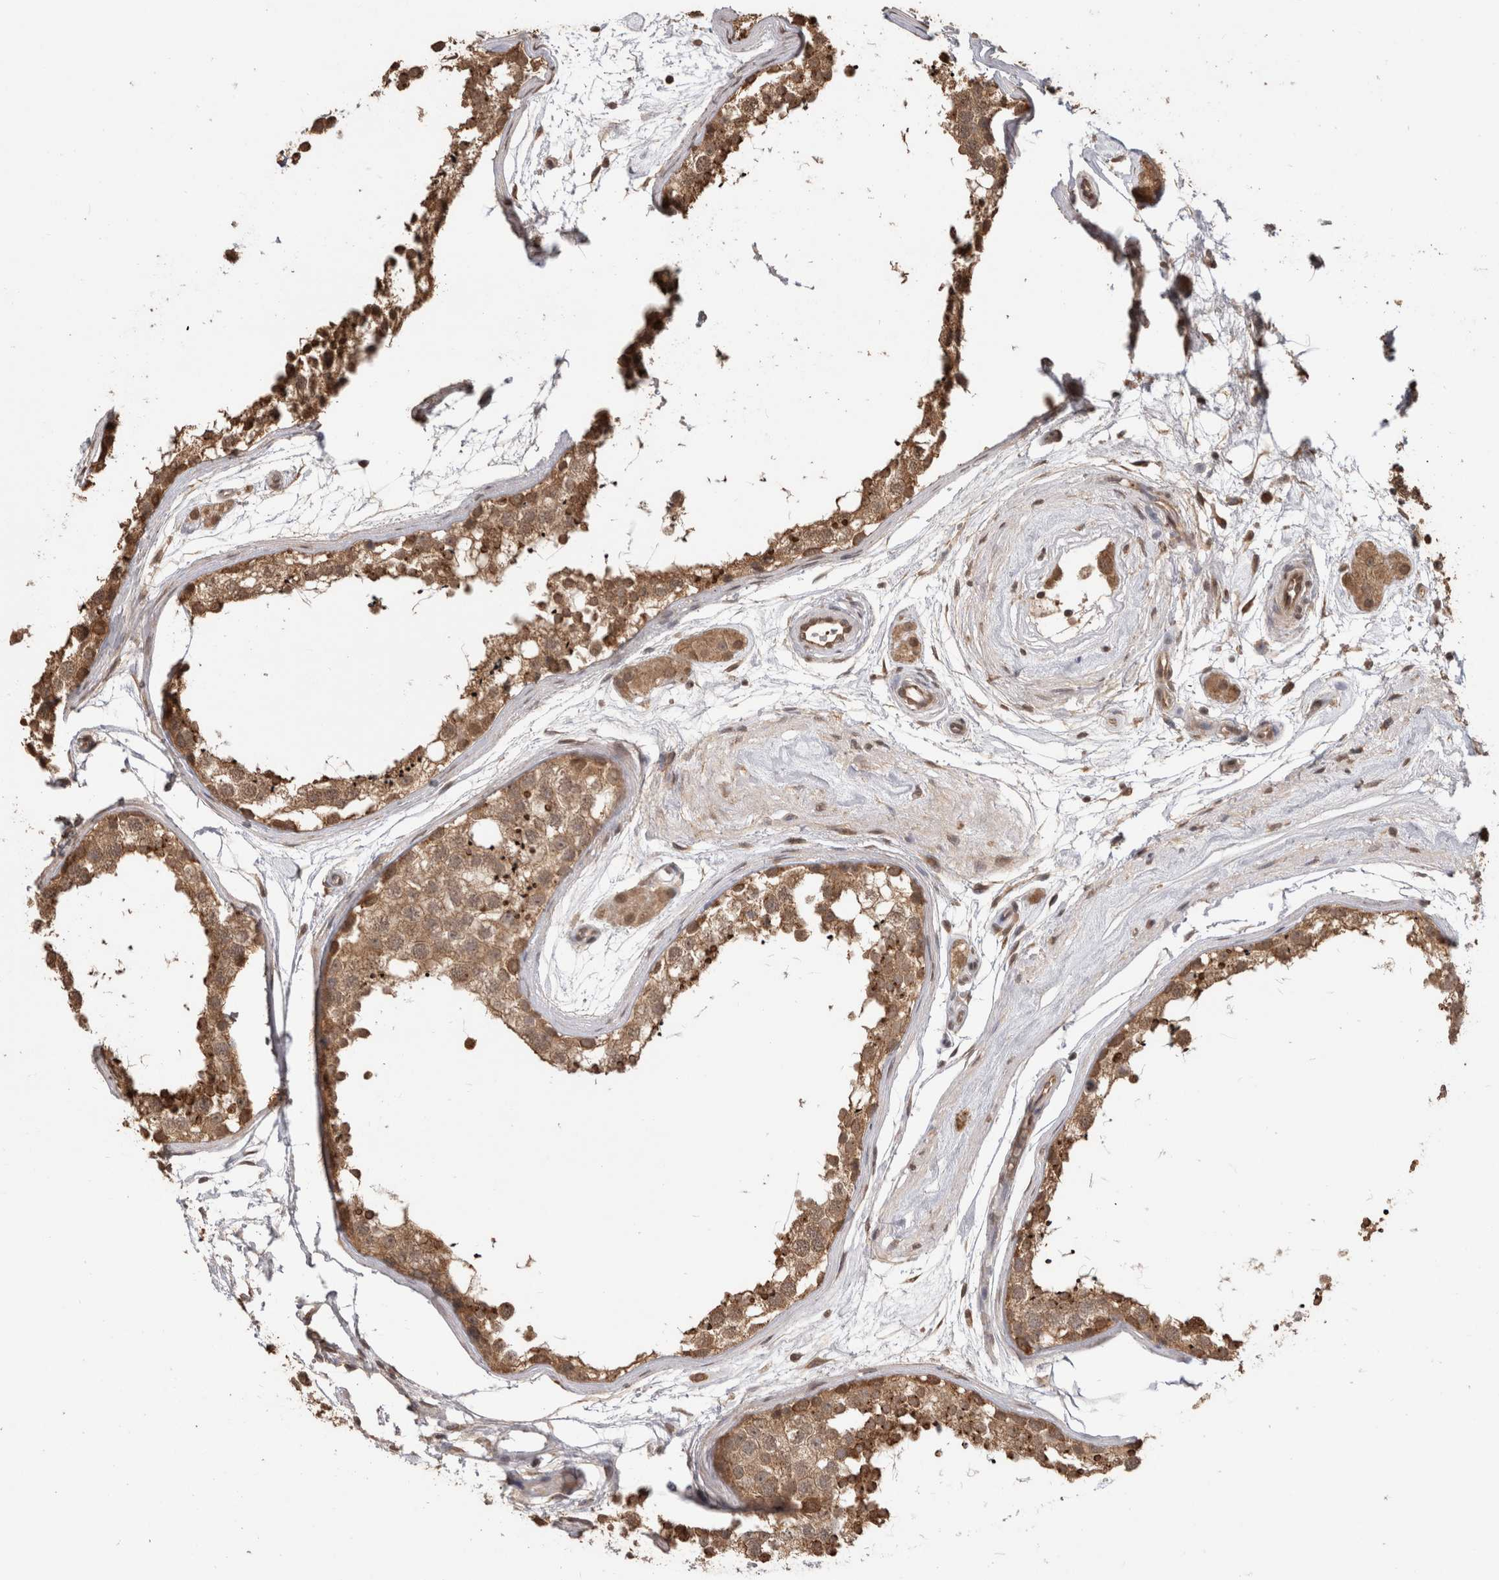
{"staining": {"intensity": "moderate", "quantity": ">75%", "location": "cytoplasmic/membranous"}, "tissue": "testis", "cell_type": "Cells in seminiferous ducts", "image_type": "normal", "snomed": [{"axis": "morphology", "description": "Normal tissue, NOS"}, {"axis": "topography", "description": "Testis"}], "caption": "Immunohistochemical staining of unremarkable human testis displays >75% levels of moderate cytoplasmic/membranous protein expression in about >75% of cells in seminiferous ducts. (DAB IHC with brightfield microscopy, high magnification).", "gene": "PAK4", "patient": {"sex": "male", "age": 56}}